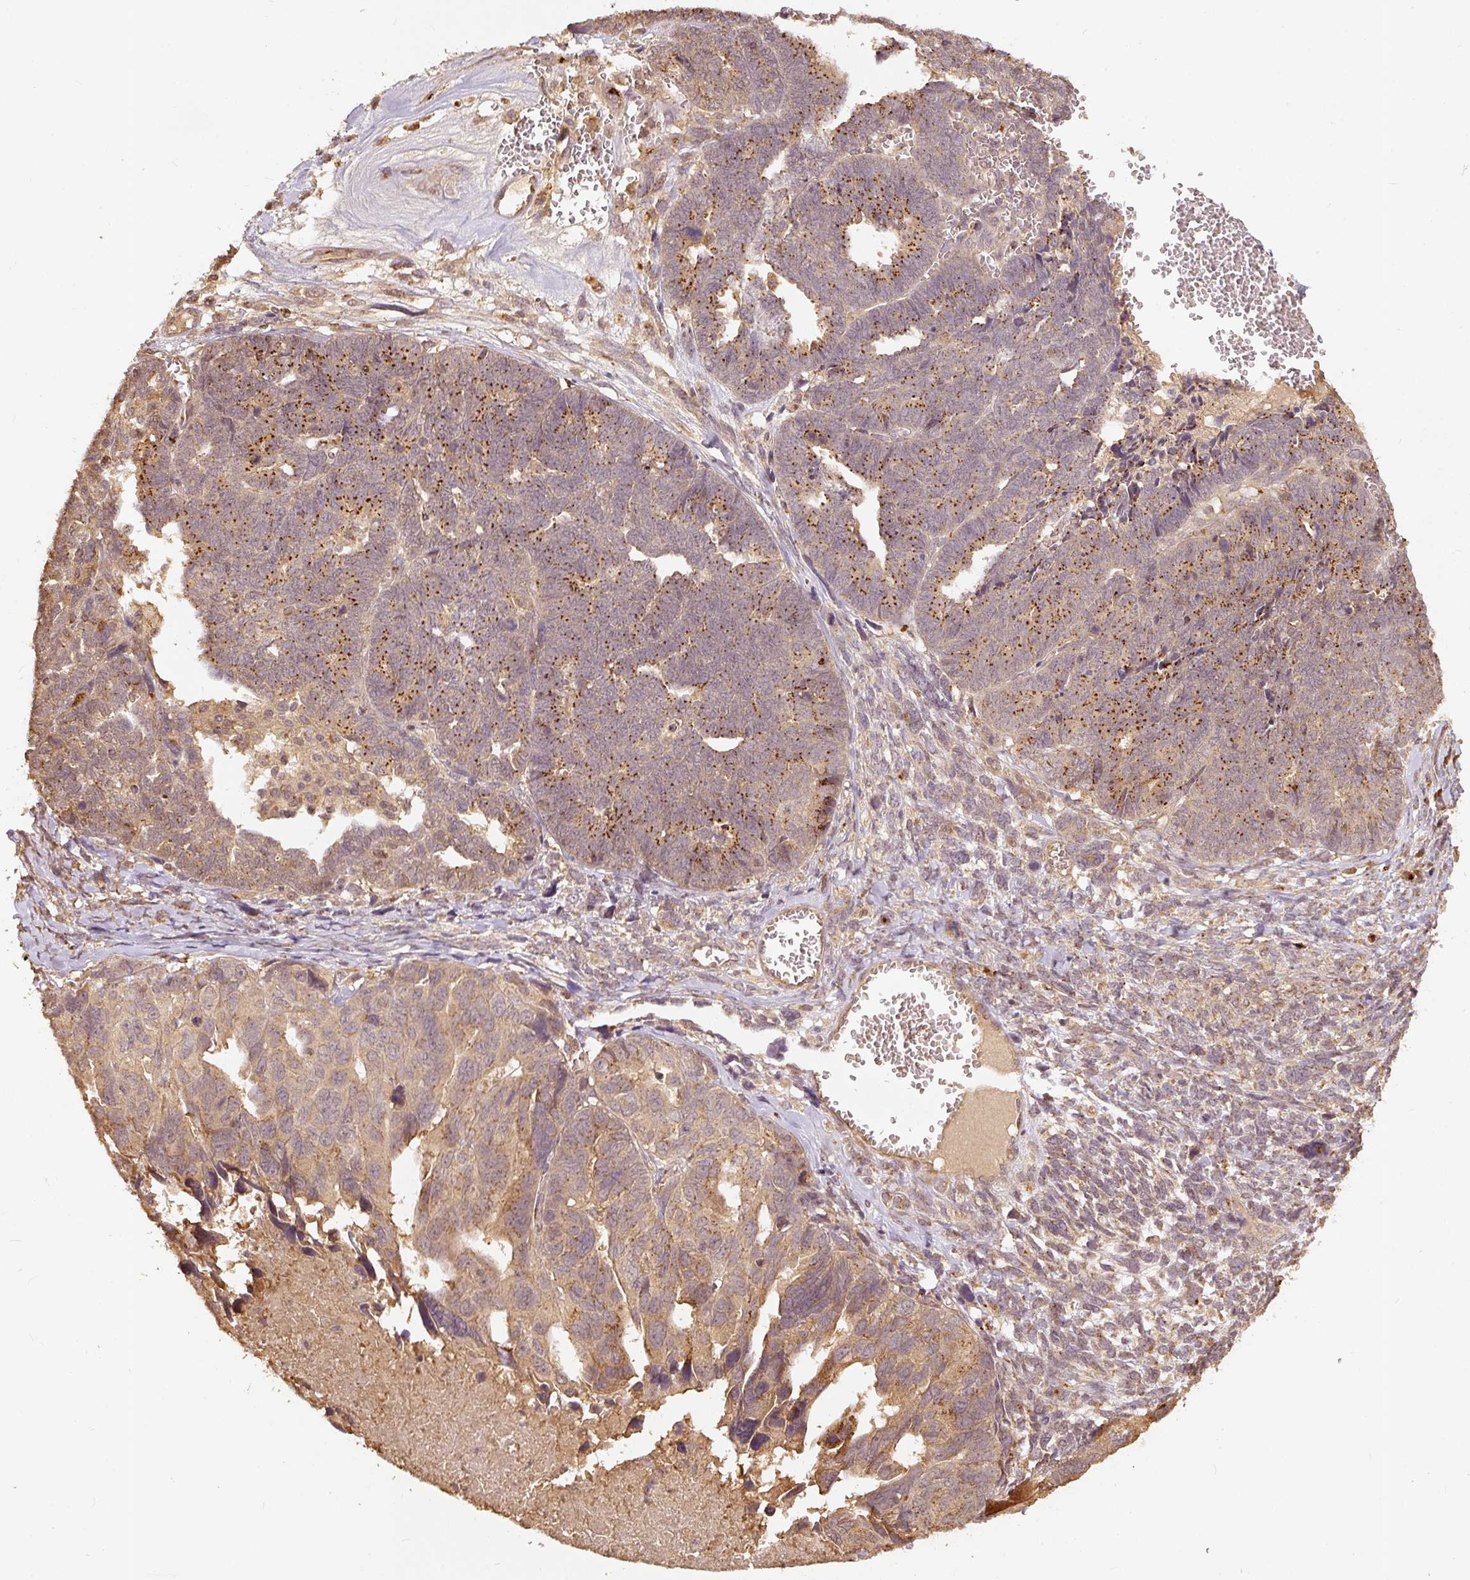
{"staining": {"intensity": "moderate", "quantity": ">75%", "location": "cytoplasmic/membranous"}, "tissue": "ovarian cancer", "cell_type": "Tumor cells", "image_type": "cancer", "snomed": [{"axis": "morphology", "description": "Cystadenocarcinoma, serous, NOS"}, {"axis": "topography", "description": "Ovary"}], "caption": "Immunohistochemical staining of ovarian cancer (serous cystadenocarcinoma) demonstrates medium levels of moderate cytoplasmic/membranous protein staining in approximately >75% of tumor cells.", "gene": "FUT8", "patient": {"sex": "female", "age": 79}}